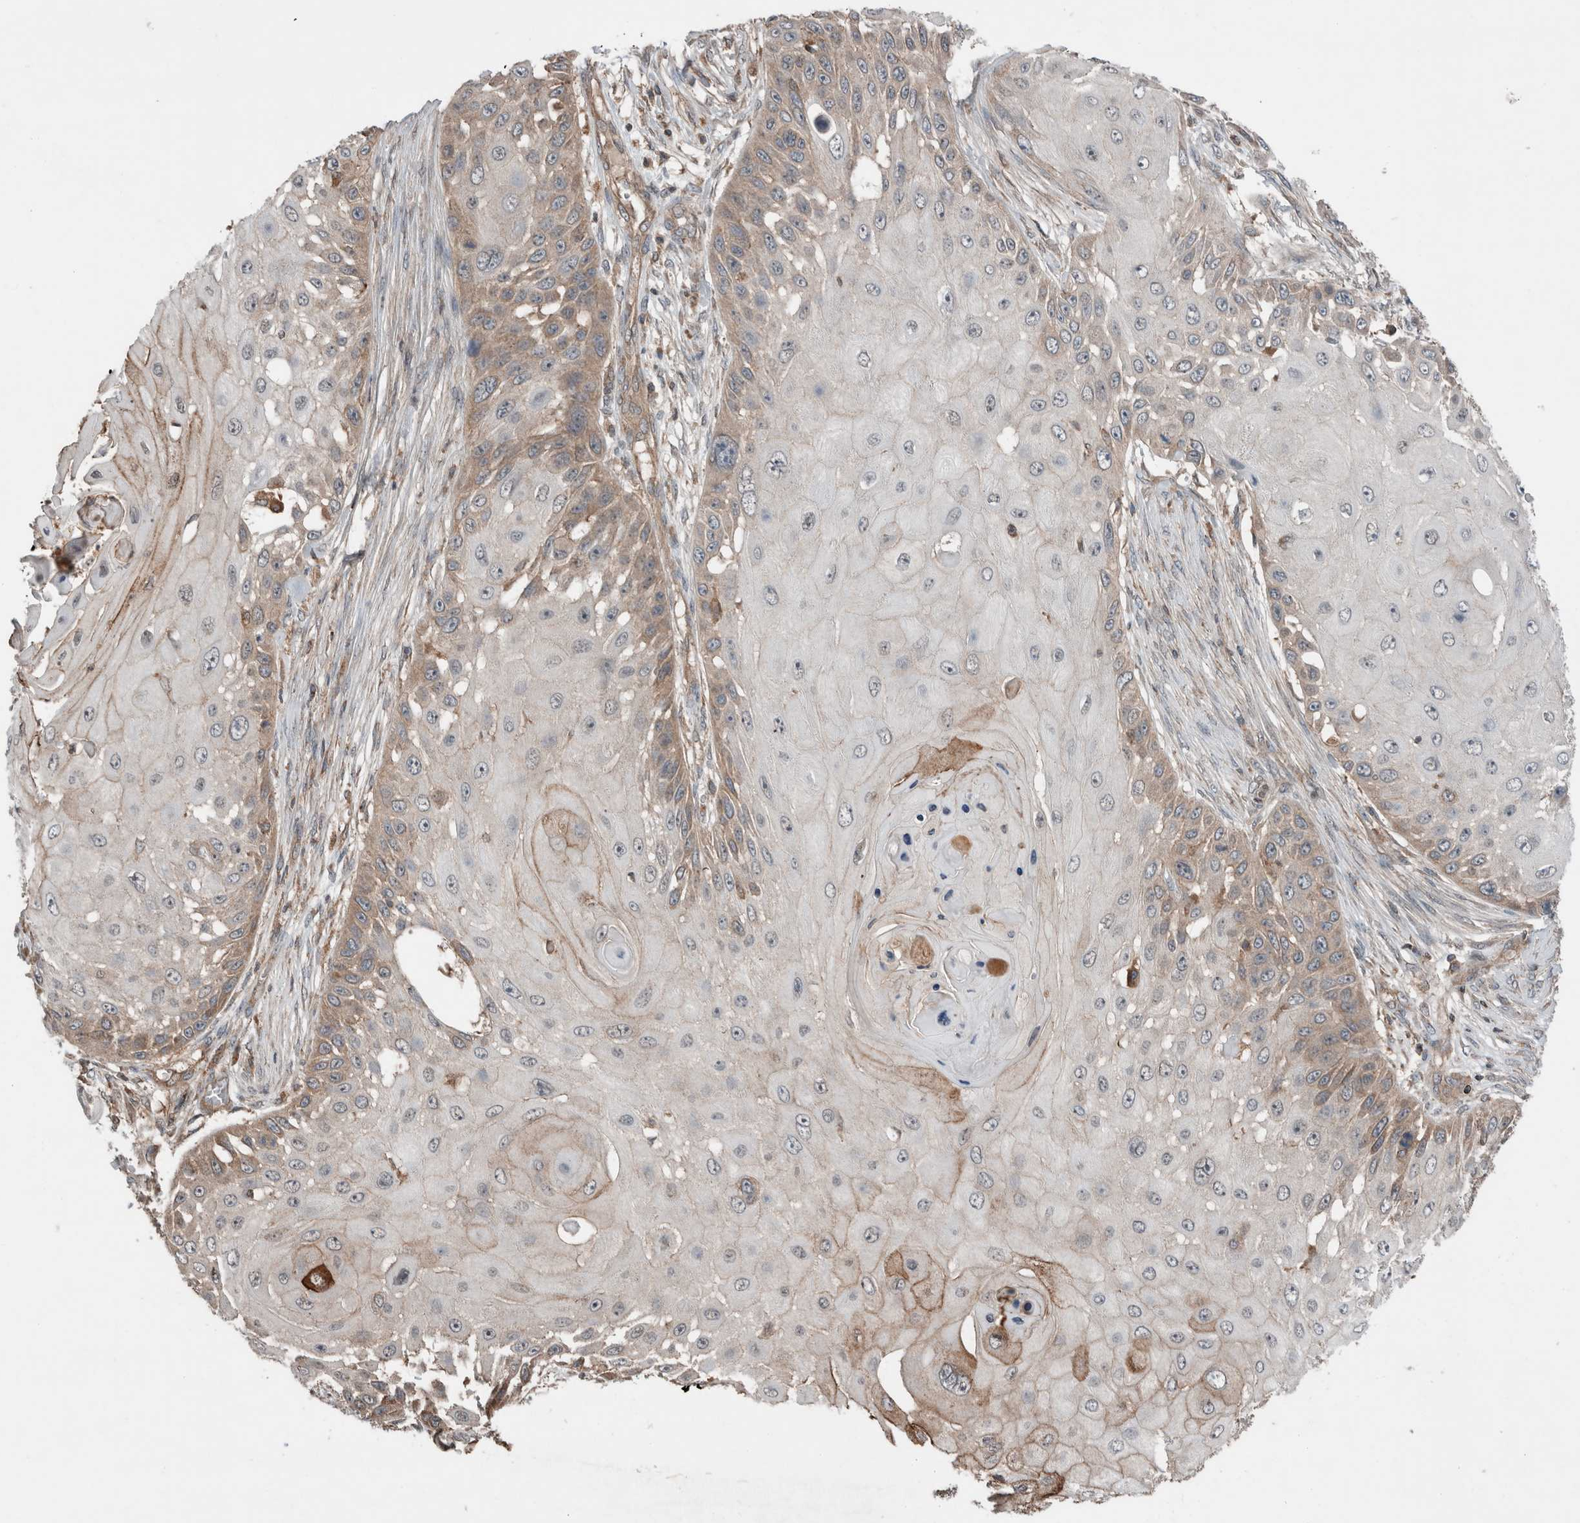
{"staining": {"intensity": "weak", "quantity": "<25%", "location": "cytoplasmic/membranous"}, "tissue": "skin cancer", "cell_type": "Tumor cells", "image_type": "cancer", "snomed": [{"axis": "morphology", "description": "Squamous cell carcinoma, NOS"}, {"axis": "topography", "description": "Skin"}], "caption": "A high-resolution photomicrograph shows immunohistochemistry (IHC) staining of squamous cell carcinoma (skin), which exhibits no significant expression in tumor cells.", "gene": "KLK14", "patient": {"sex": "female", "age": 44}}